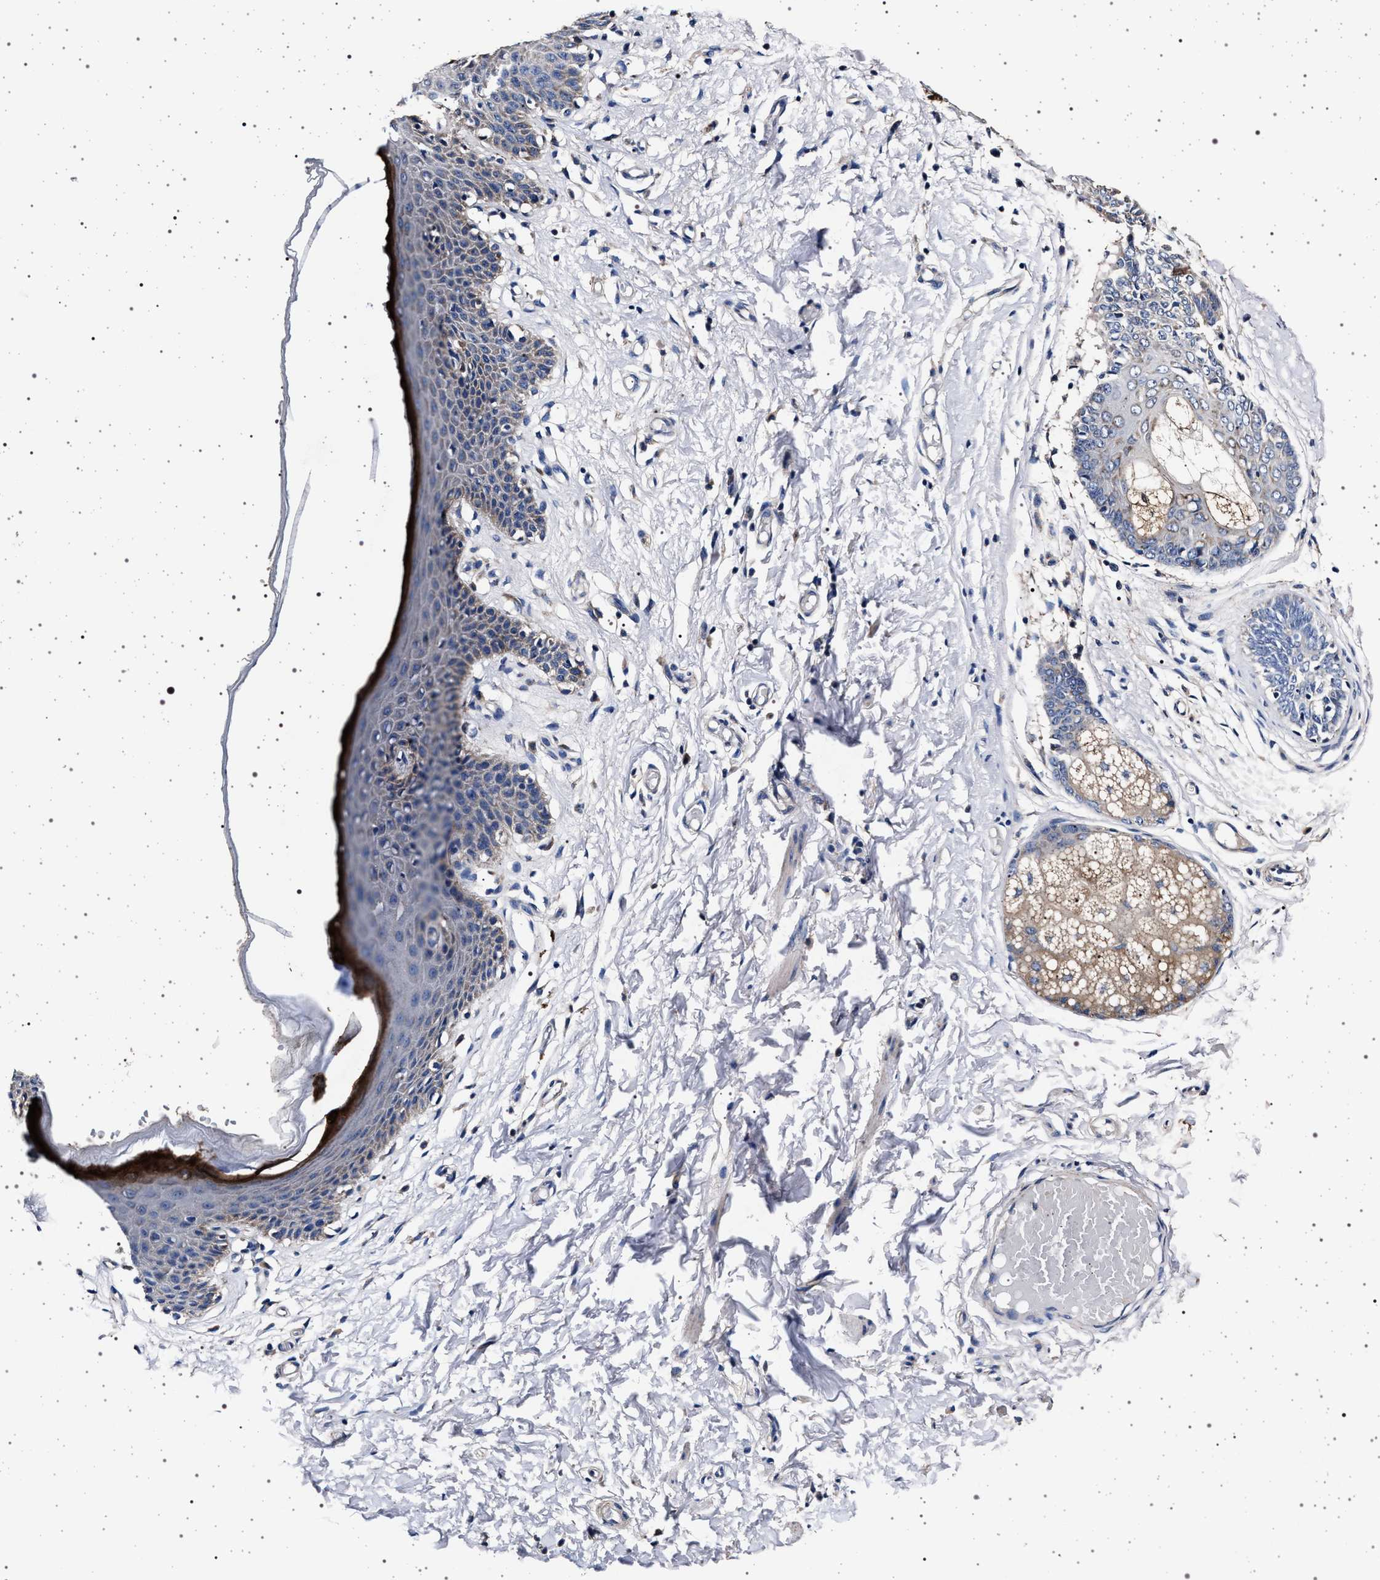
{"staining": {"intensity": "strong", "quantity": "<25%", "location": "cytoplasmic/membranous"}, "tissue": "skin", "cell_type": "Epidermal cells", "image_type": "normal", "snomed": [{"axis": "morphology", "description": "Normal tissue, NOS"}, {"axis": "topography", "description": "Vulva"}], "caption": "Immunohistochemistry (IHC) of normal human skin reveals medium levels of strong cytoplasmic/membranous staining in approximately <25% of epidermal cells. The staining is performed using DAB (3,3'-diaminobenzidine) brown chromogen to label protein expression. The nuclei are counter-stained blue using hematoxylin.", "gene": "MAP3K2", "patient": {"sex": "female", "age": 66}}